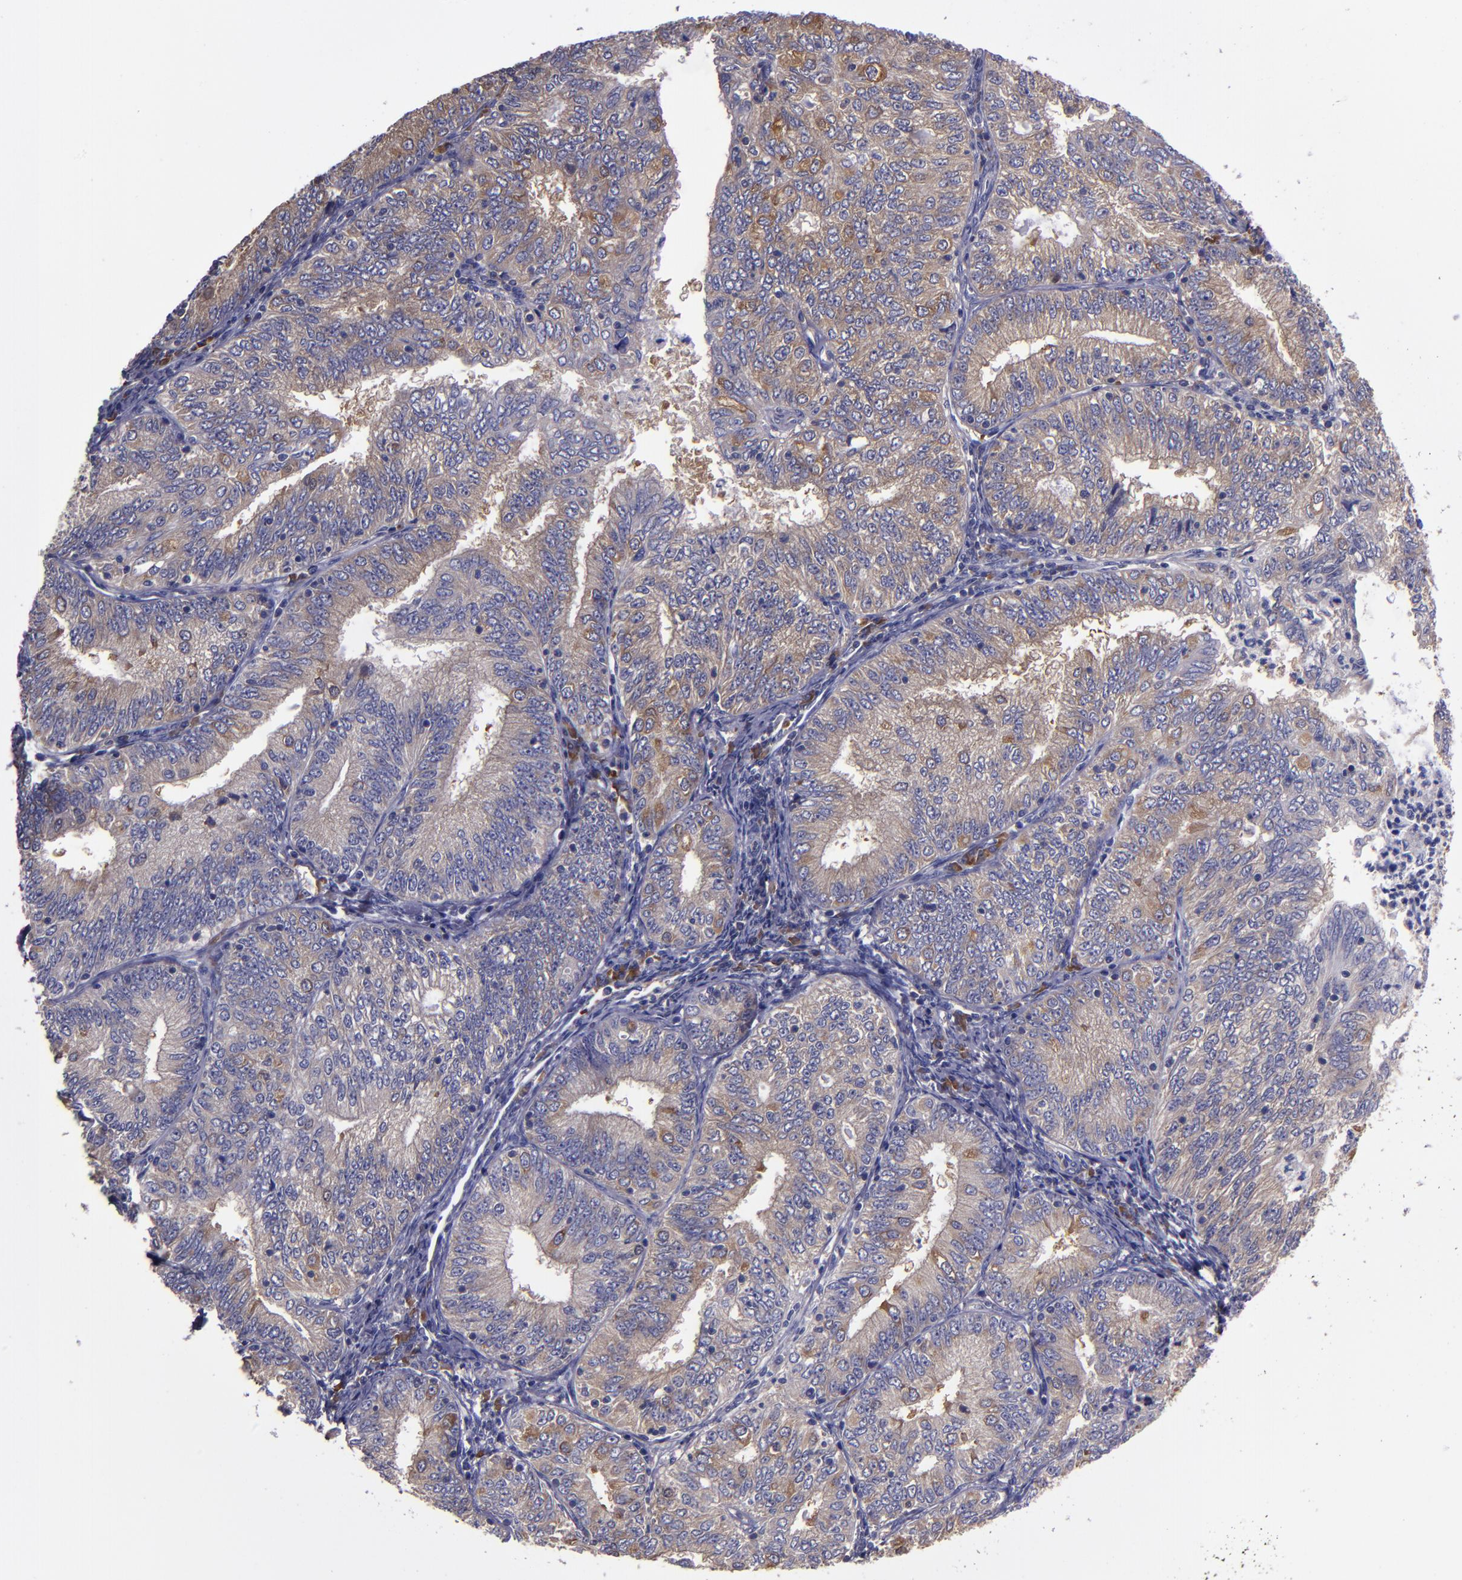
{"staining": {"intensity": "moderate", "quantity": "25%-75%", "location": "cytoplasmic/membranous"}, "tissue": "endometrial cancer", "cell_type": "Tumor cells", "image_type": "cancer", "snomed": [{"axis": "morphology", "description": "Adenocarcinoma, NOS"}, {"axis": "topography", "description": "Endometrium"}], "caption": "Endometrial cancer (adenocarcinoma) stained for a protein reveals moderate cytoplasmic/membranous positivity in tumor cells.", "gene": "CARS1", "patient": {"sex": "female", "age": 69}}